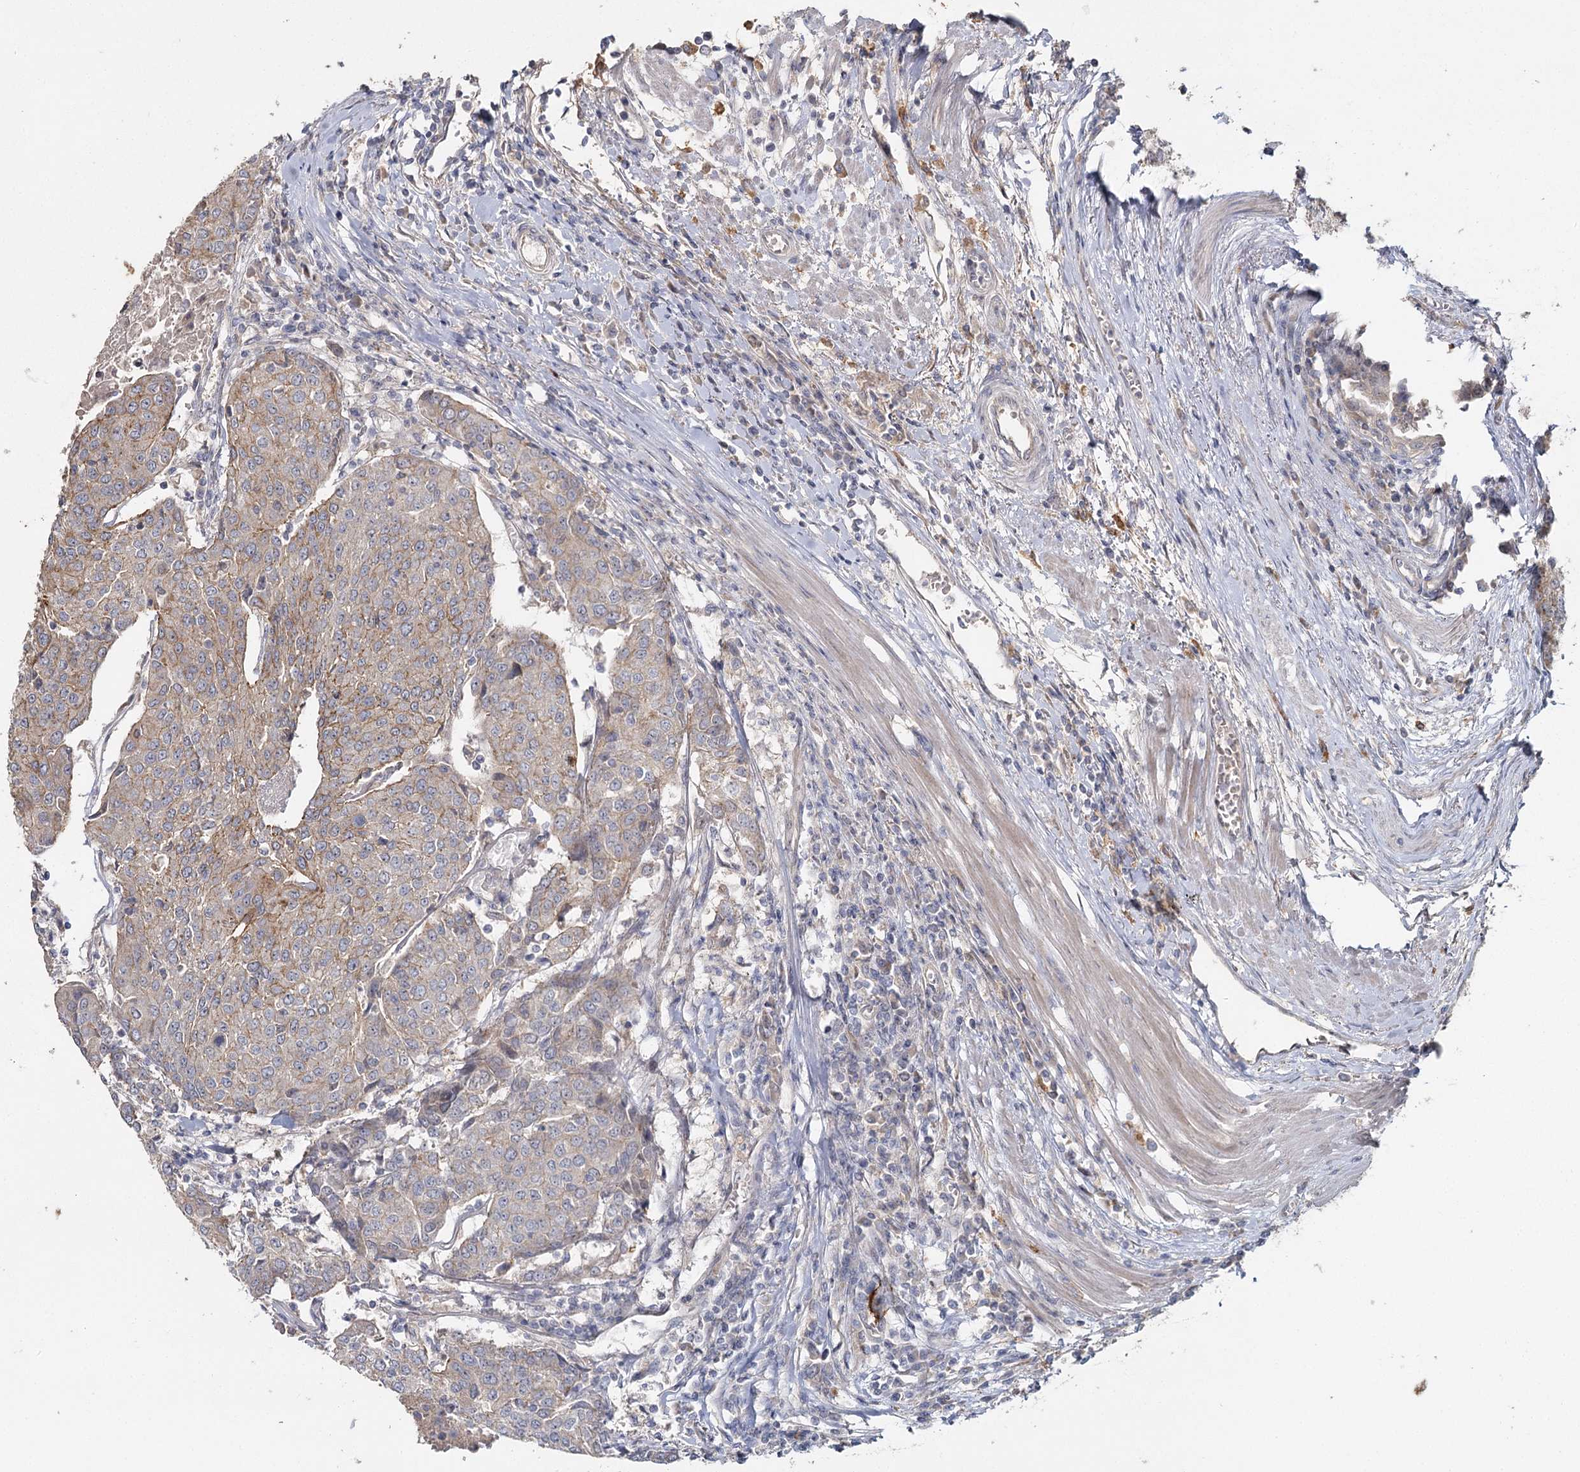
{"staining": {"intensity": "weak", "quantity": "25%-75%", "location": "cytoplasmic/membranous"}, "tissue": "urothelial cancer", "cell_type": "Tumor cells", "image_type": "cancer", "snomed": [{"axis": "morphology", "description": "Urothelial carcinoma, High grade"}, {"axis": "topography", "description": "Urinary bladder"}], "caption": "DAB (3,3'-diaminobenzidine) immunohistochemical staining of human high-grade urothelial carcinoma reveals weak cytoplasmic/membranous protein staining in about 25%-75% of tumor cells.", "gene": "ANGPTL5", "patient": {"sex": "female", "age": 85}}